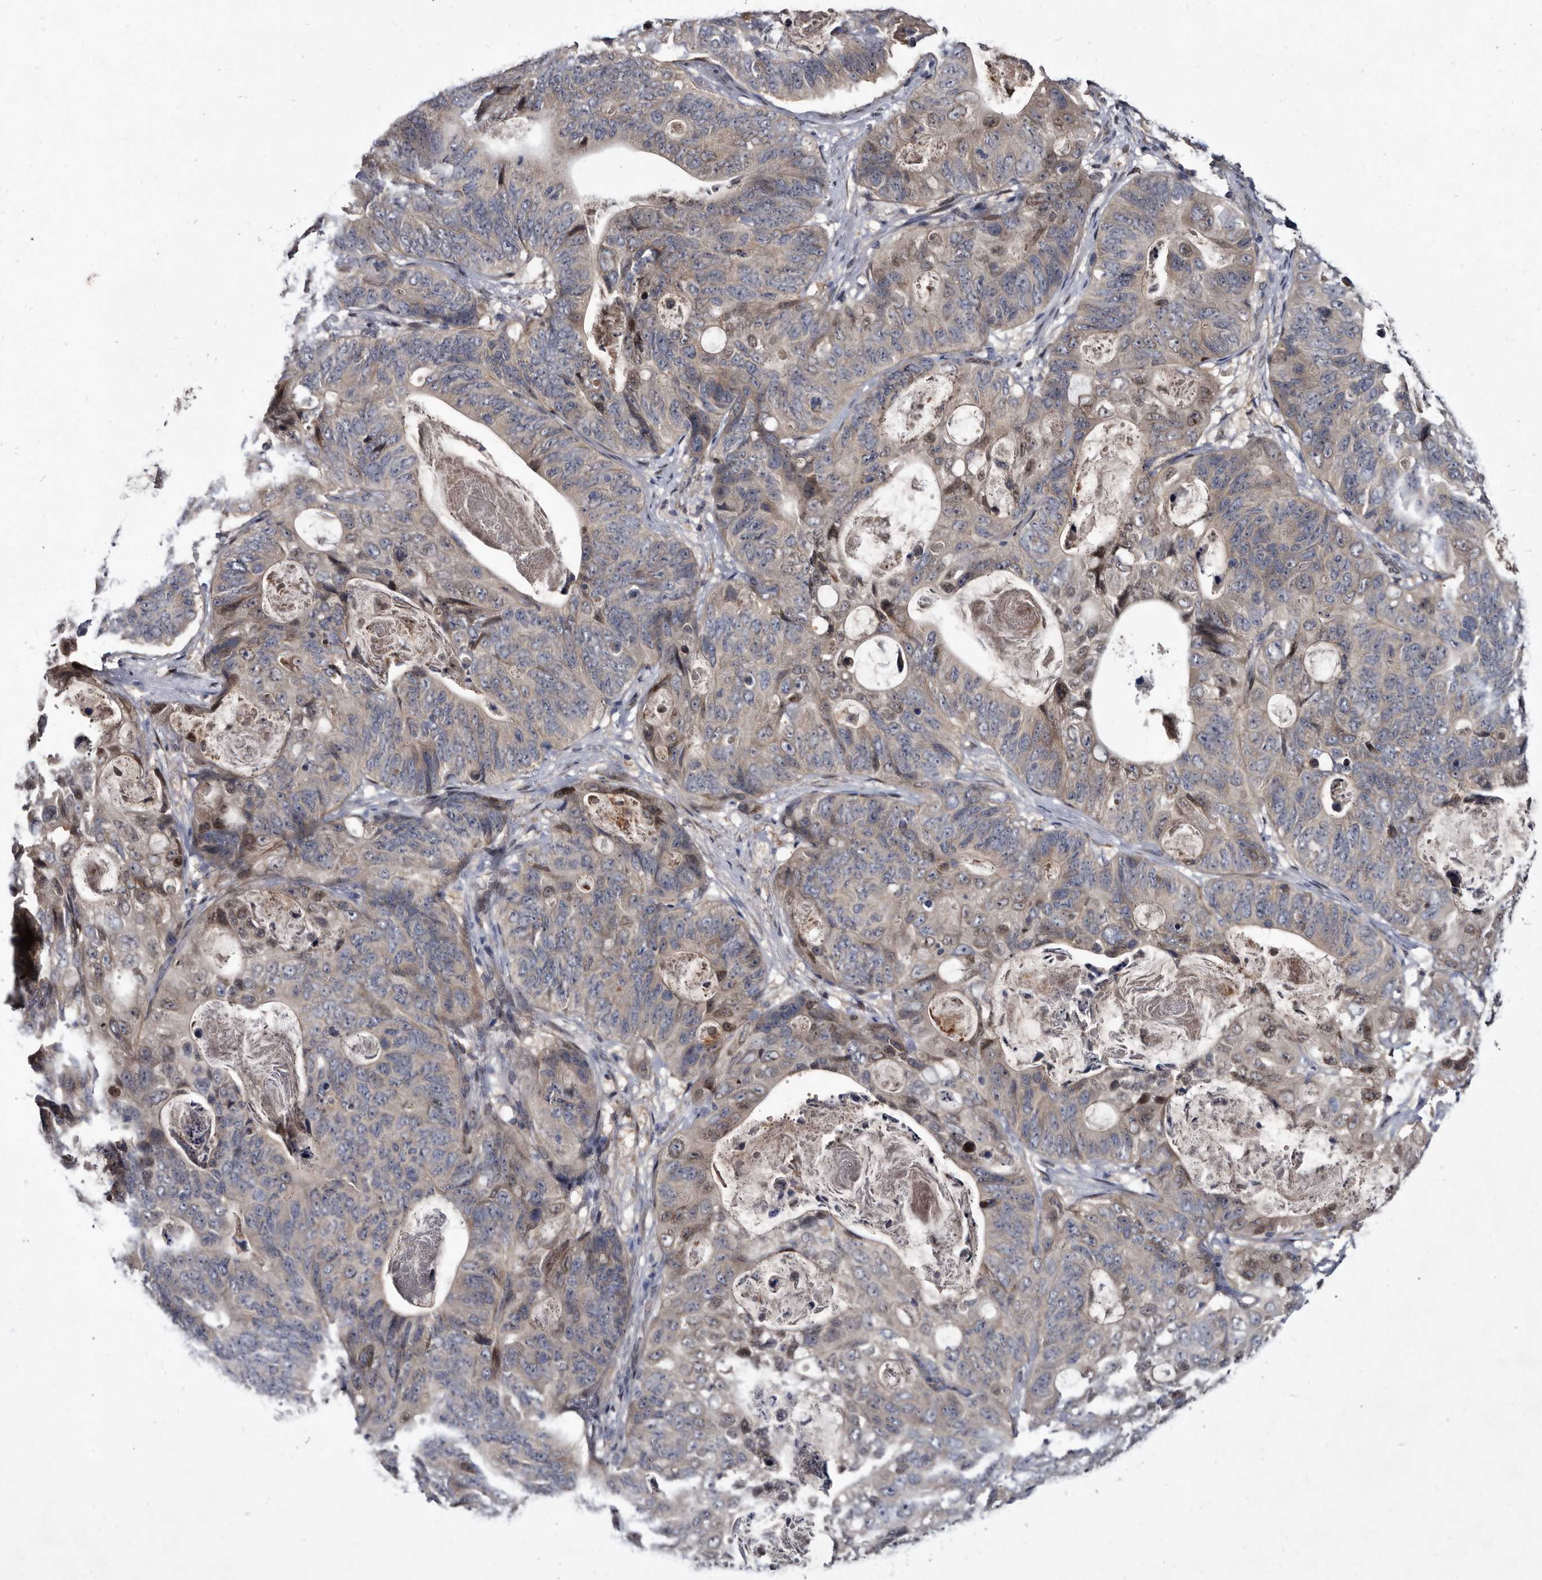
{"staining": {"intensity": "weak", "quantity": "25%-75%", "location": "cytoplasmic/membranous"}, "tissue": "stomach cancer", "cell_type": "Tumor cells", "image_type": "cancer", "snomed": [{"axis": "morphology", "description": "Normal tissue, NOS"}, {"axis": "morphology", "description": "Adenocarcinoma, NOS"}, {"axis": "topography", "description": "Stomach"}], "caption": "A low amount of weak cytoplasmic/membranous staining is appreciated in about 25%-75% of tumor cells in adenocarcinoma (stomach) tissue.", "gene": "PROM1", "patient": {"sex": "female", "age": 89}}